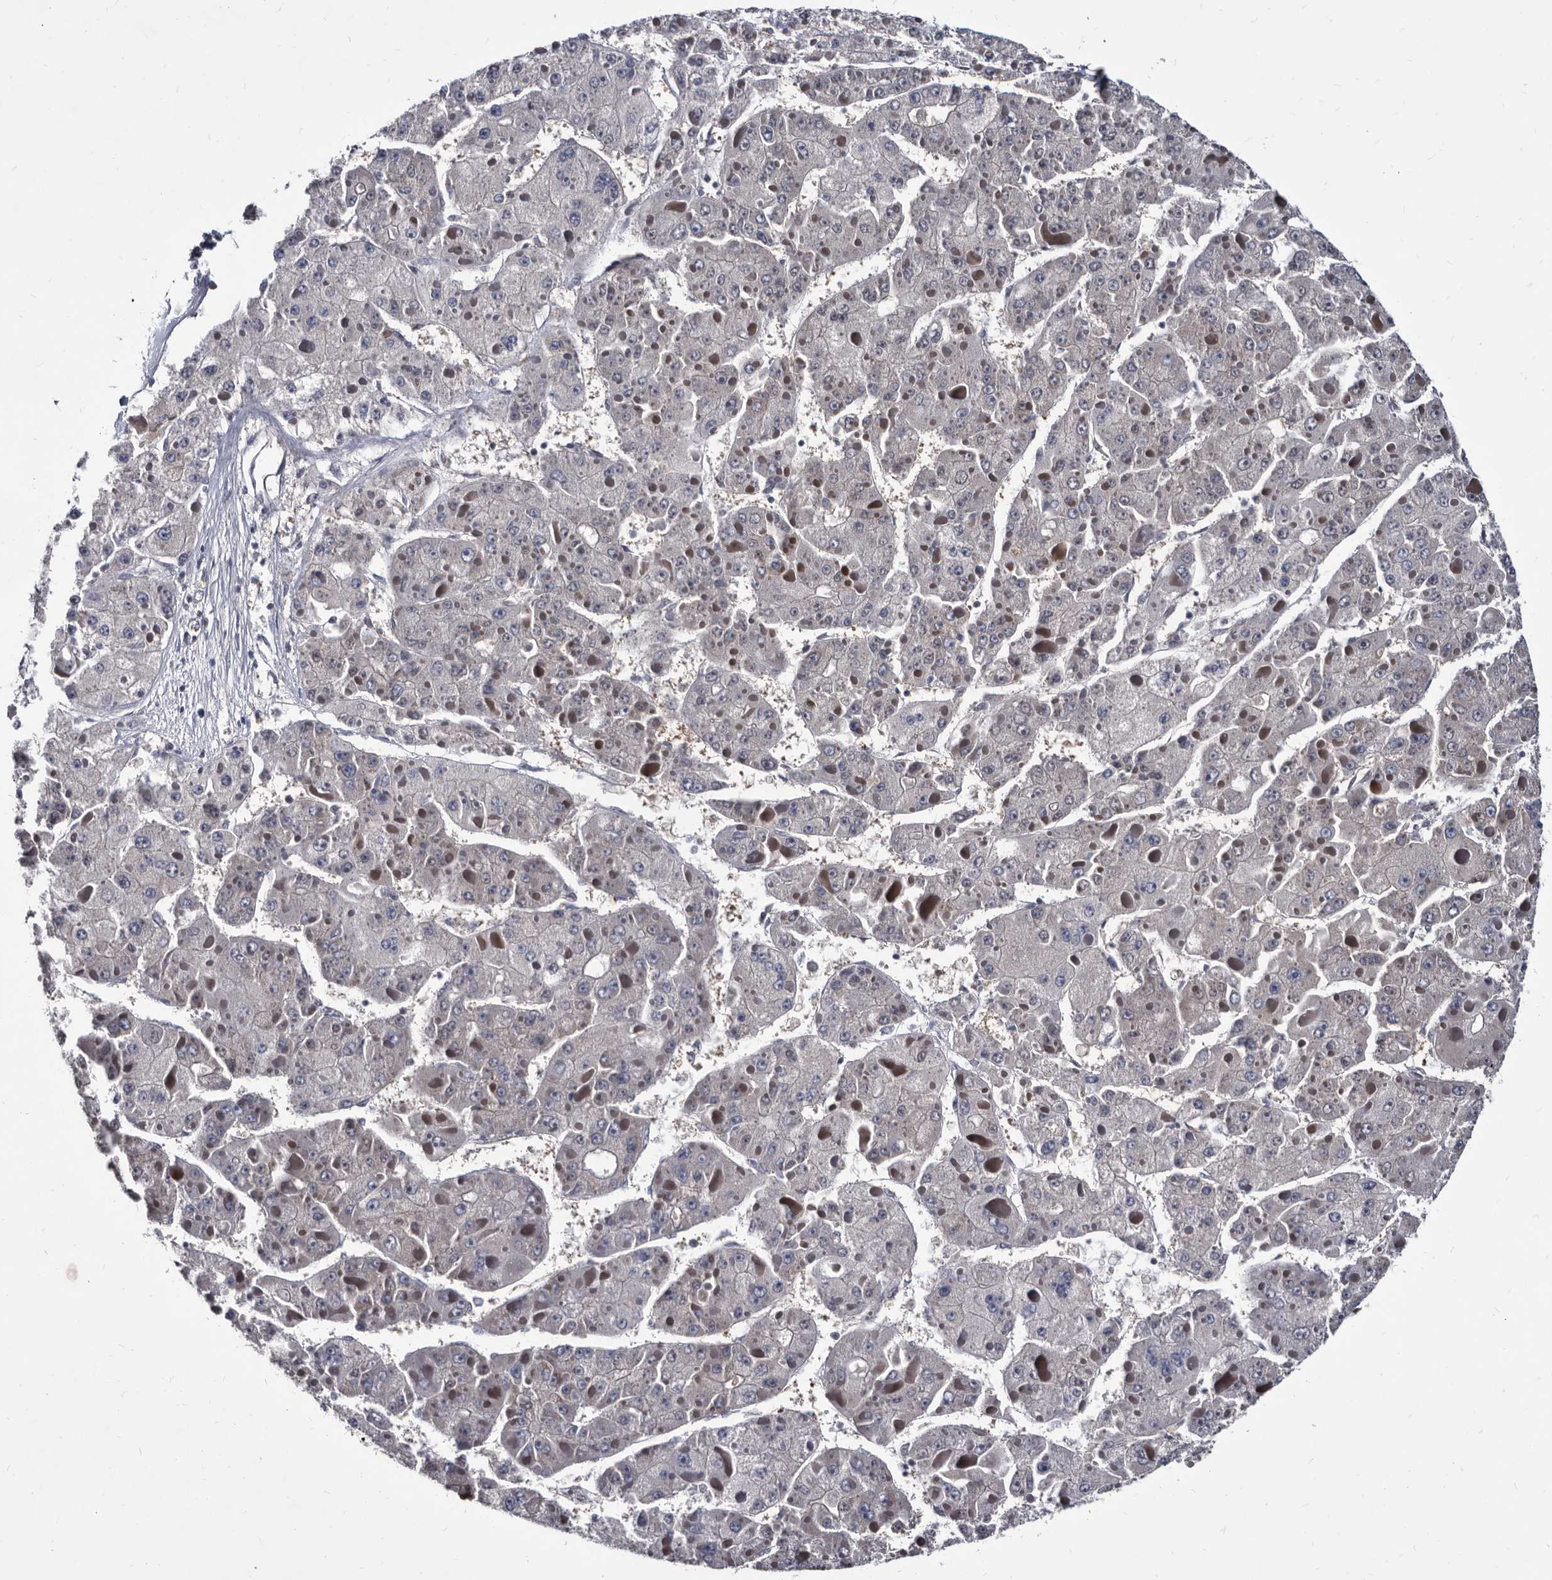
{"staining": {"intensity": "negative", "quantity": "none", "location": "none"}, "tissue": "liver cancer", "cell_type": "Tumor cells", "image_type": "cancer", "snomed": [{"axis": "morphology", "description": "Carcinoma, Hepatocellular, NOS"}, {"axis": "topography", "description": "Liver"}], "caption": "Micrograph shows no protein positivity in tumor cells of liver cancer tissue.", "gene": "ABCF2", "patient": {"sex": "female", "age": 73}}